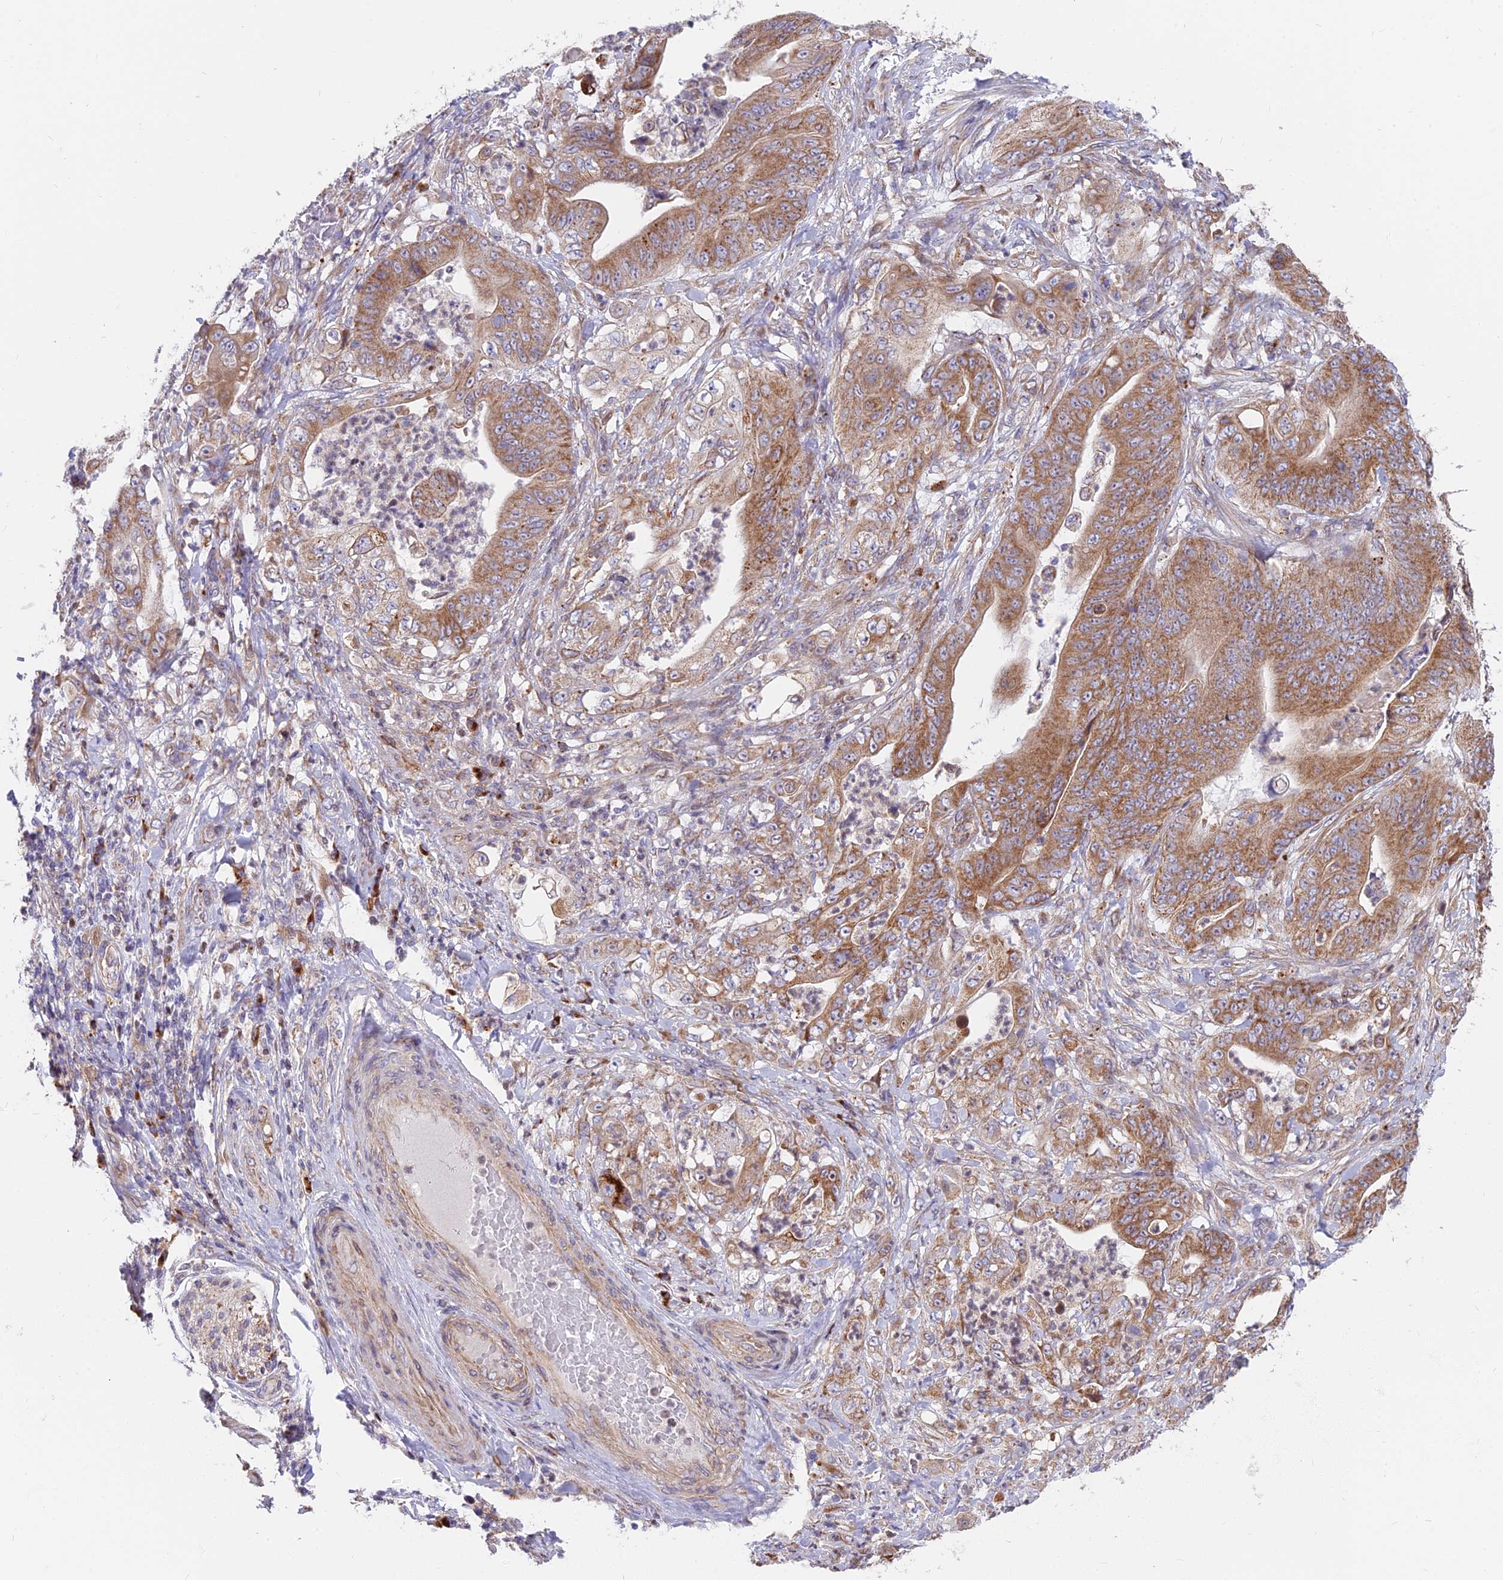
{"staining": {"intensity": "moderate", "quantity": ">75%", "location": "cytoplasmic/membranous"}, "tissue": "stomach cancer", "cell_type": "Tumor cells", "image_type": "cancer", "snomed": [{"axis": "morphology", "description": "Adenocarcinoma, NOS"}, {"axis": "topography", "description": "Stomach"}], "caption": "Protein staining of stomach adenocarcinoma tissue exhibits moderate cytoplasmic/membranous positivity in approximately >75% of tumor cells.", "gene": "TBC1D20", "patient": {"sex": "female", "age": 73}}